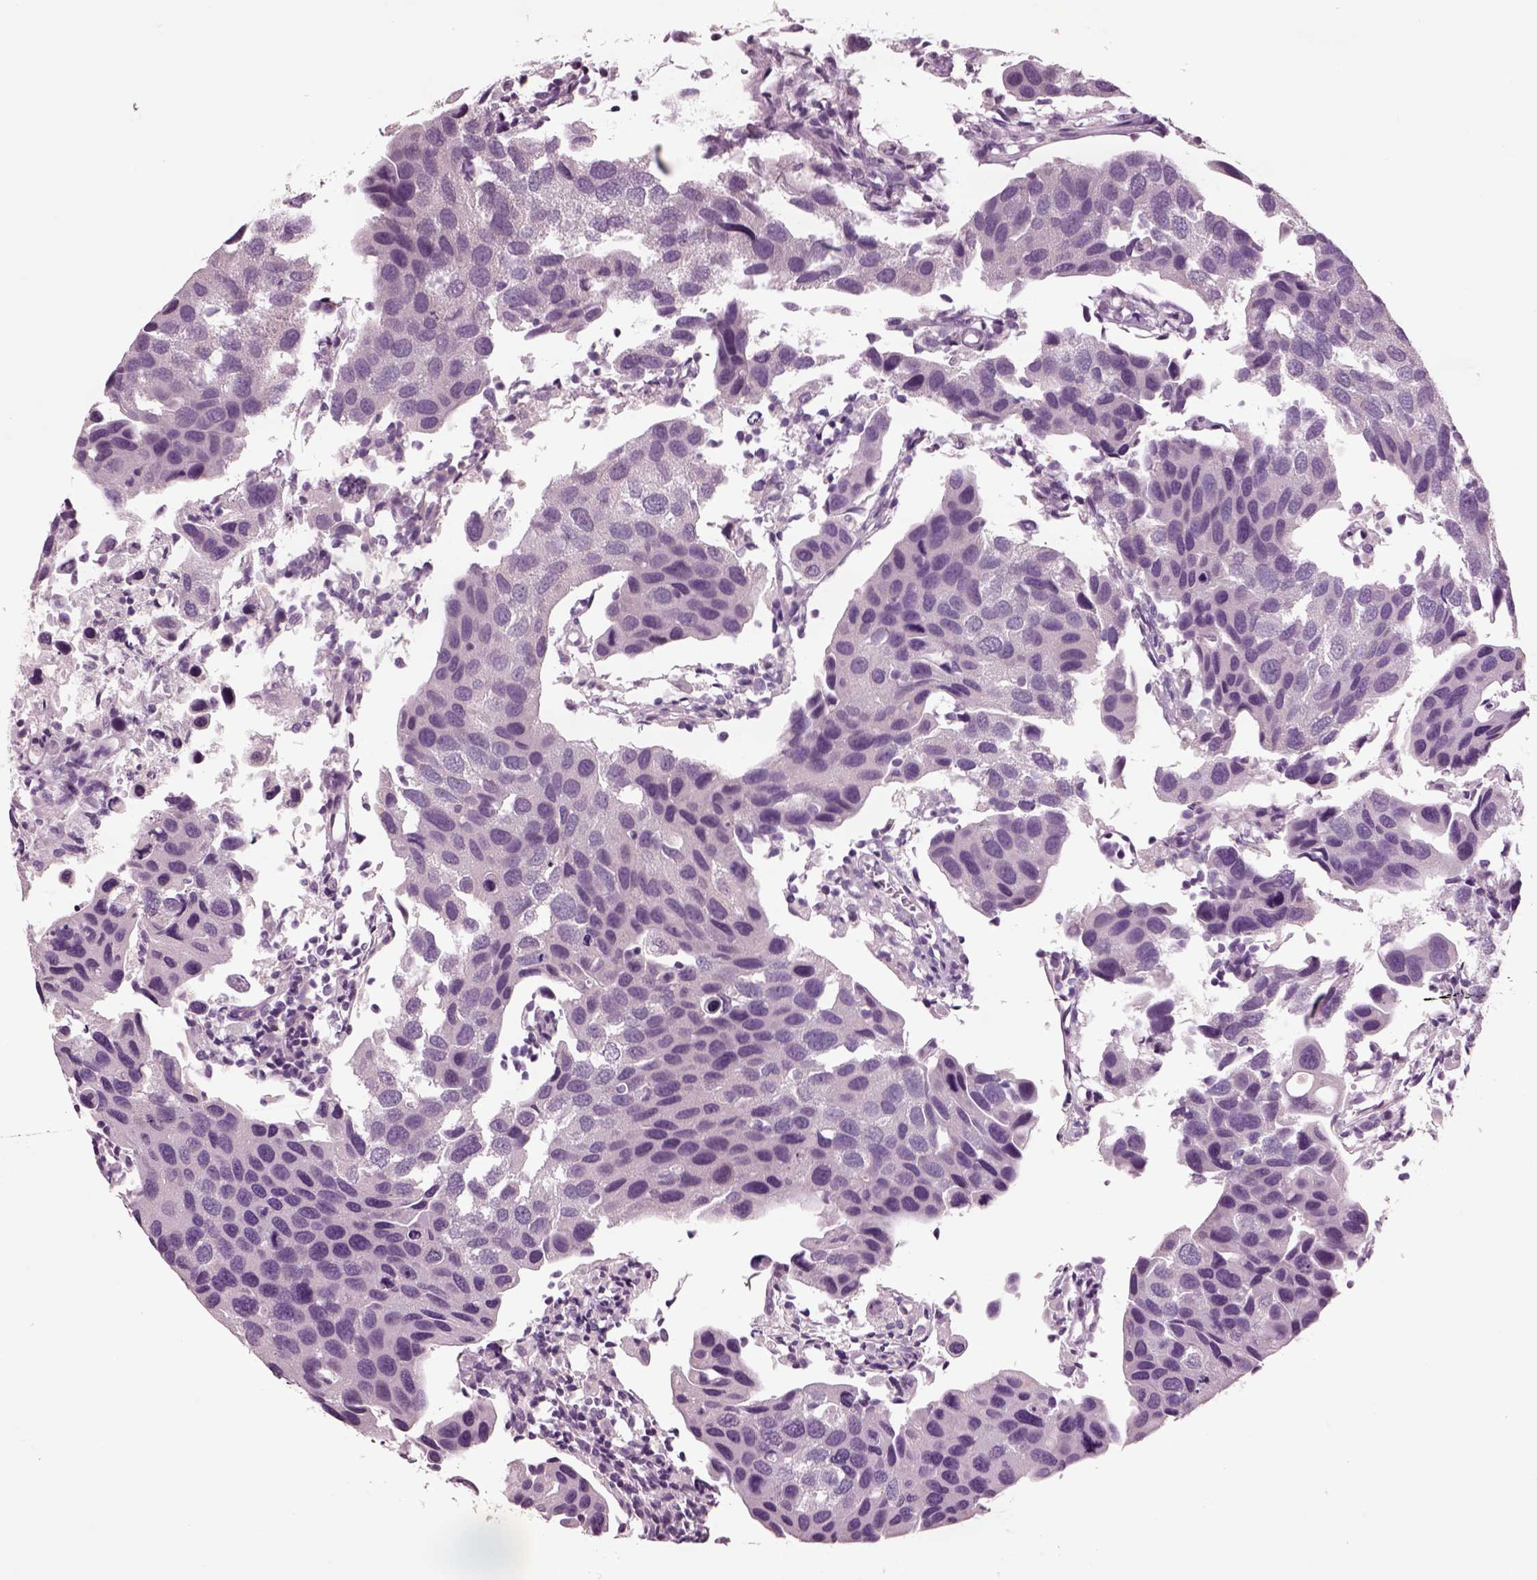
{"staining": {"intensity": "negative", "quantity": "none", "location": "none"}, "tissue": "urothelial cancer", "cell_type": "Tumor cells", "image_type": "cancer", "snomed": [{"axis": "morphology", "description": "Urothelial carcinoma, High grade"}, {"axis": "topography", "description": "Urinary bladder"}], "caption": "A high-resolution photomicrograph shows IHC staining of high-grade urothelial carcinoma, which exhibits no significant positivity in tumor cells. (Brightfield microscopy of DAB (3,3'-diaminobenzidine) immunohistochemistry (IHC) at high magnification).", "gene": "CHGB", "patient": {"sex": "male", "age": 79}}